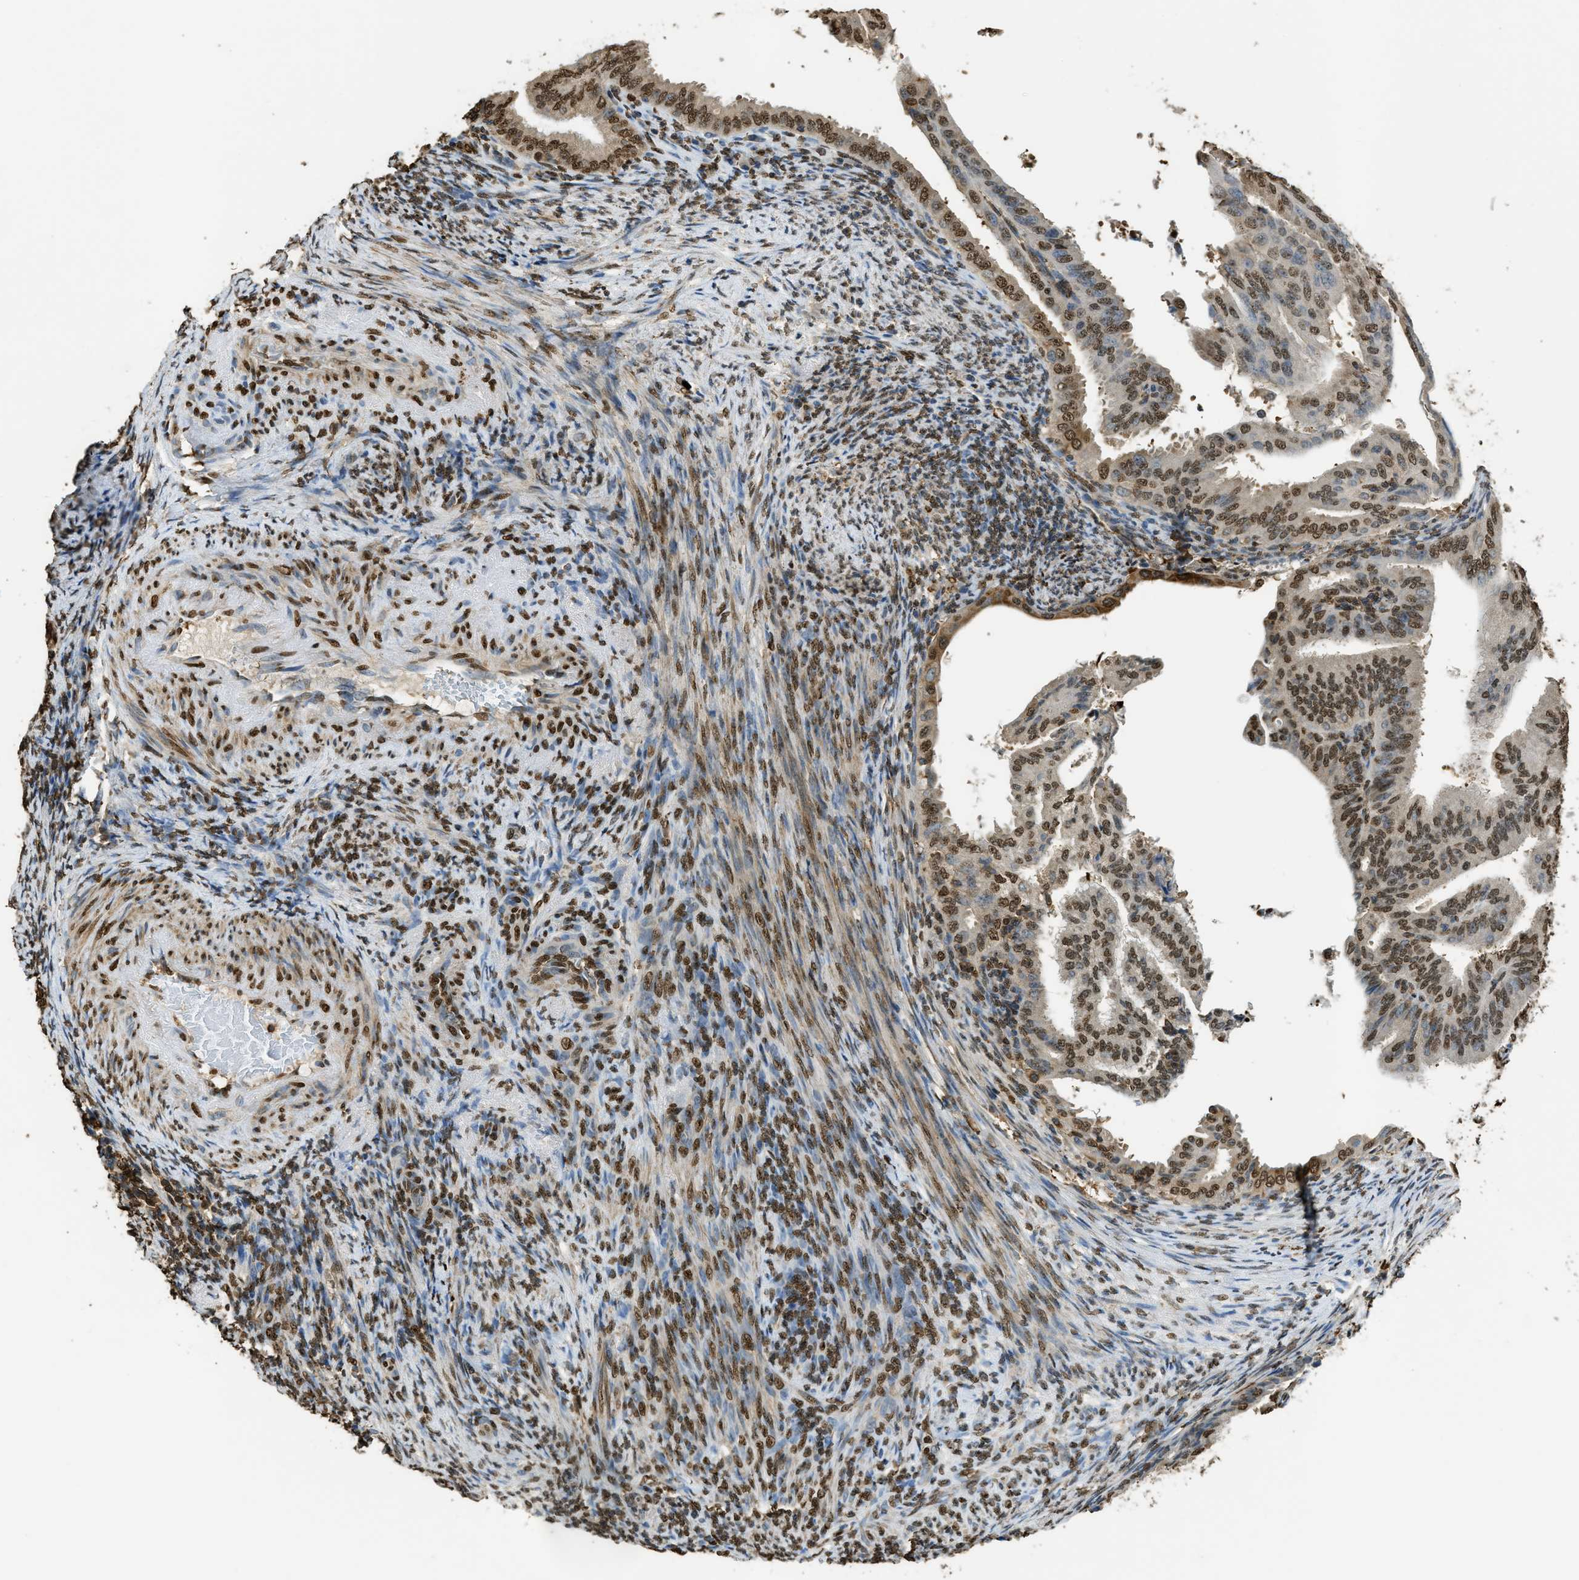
{"staining": {"intensity": "strong", "quantity": ">75%", "location": "nuclear"}, "tissue": "endometrial cancer", "cell_type": "Tumor cells", "image_type": "cancer", "snomed": [{"axis": "morphology", "description": "Adenocarcinoma, NOS"}, {"axis": "topography", "description": "Endometrium"}], "caption": "A high amount of strong nuclear expression is present in approximately >75% of tumor cells in adenocarcinoma (endometrial) tissue.", "gene": "NR5A2", "patient": {"sex": "female", "age": 58}}